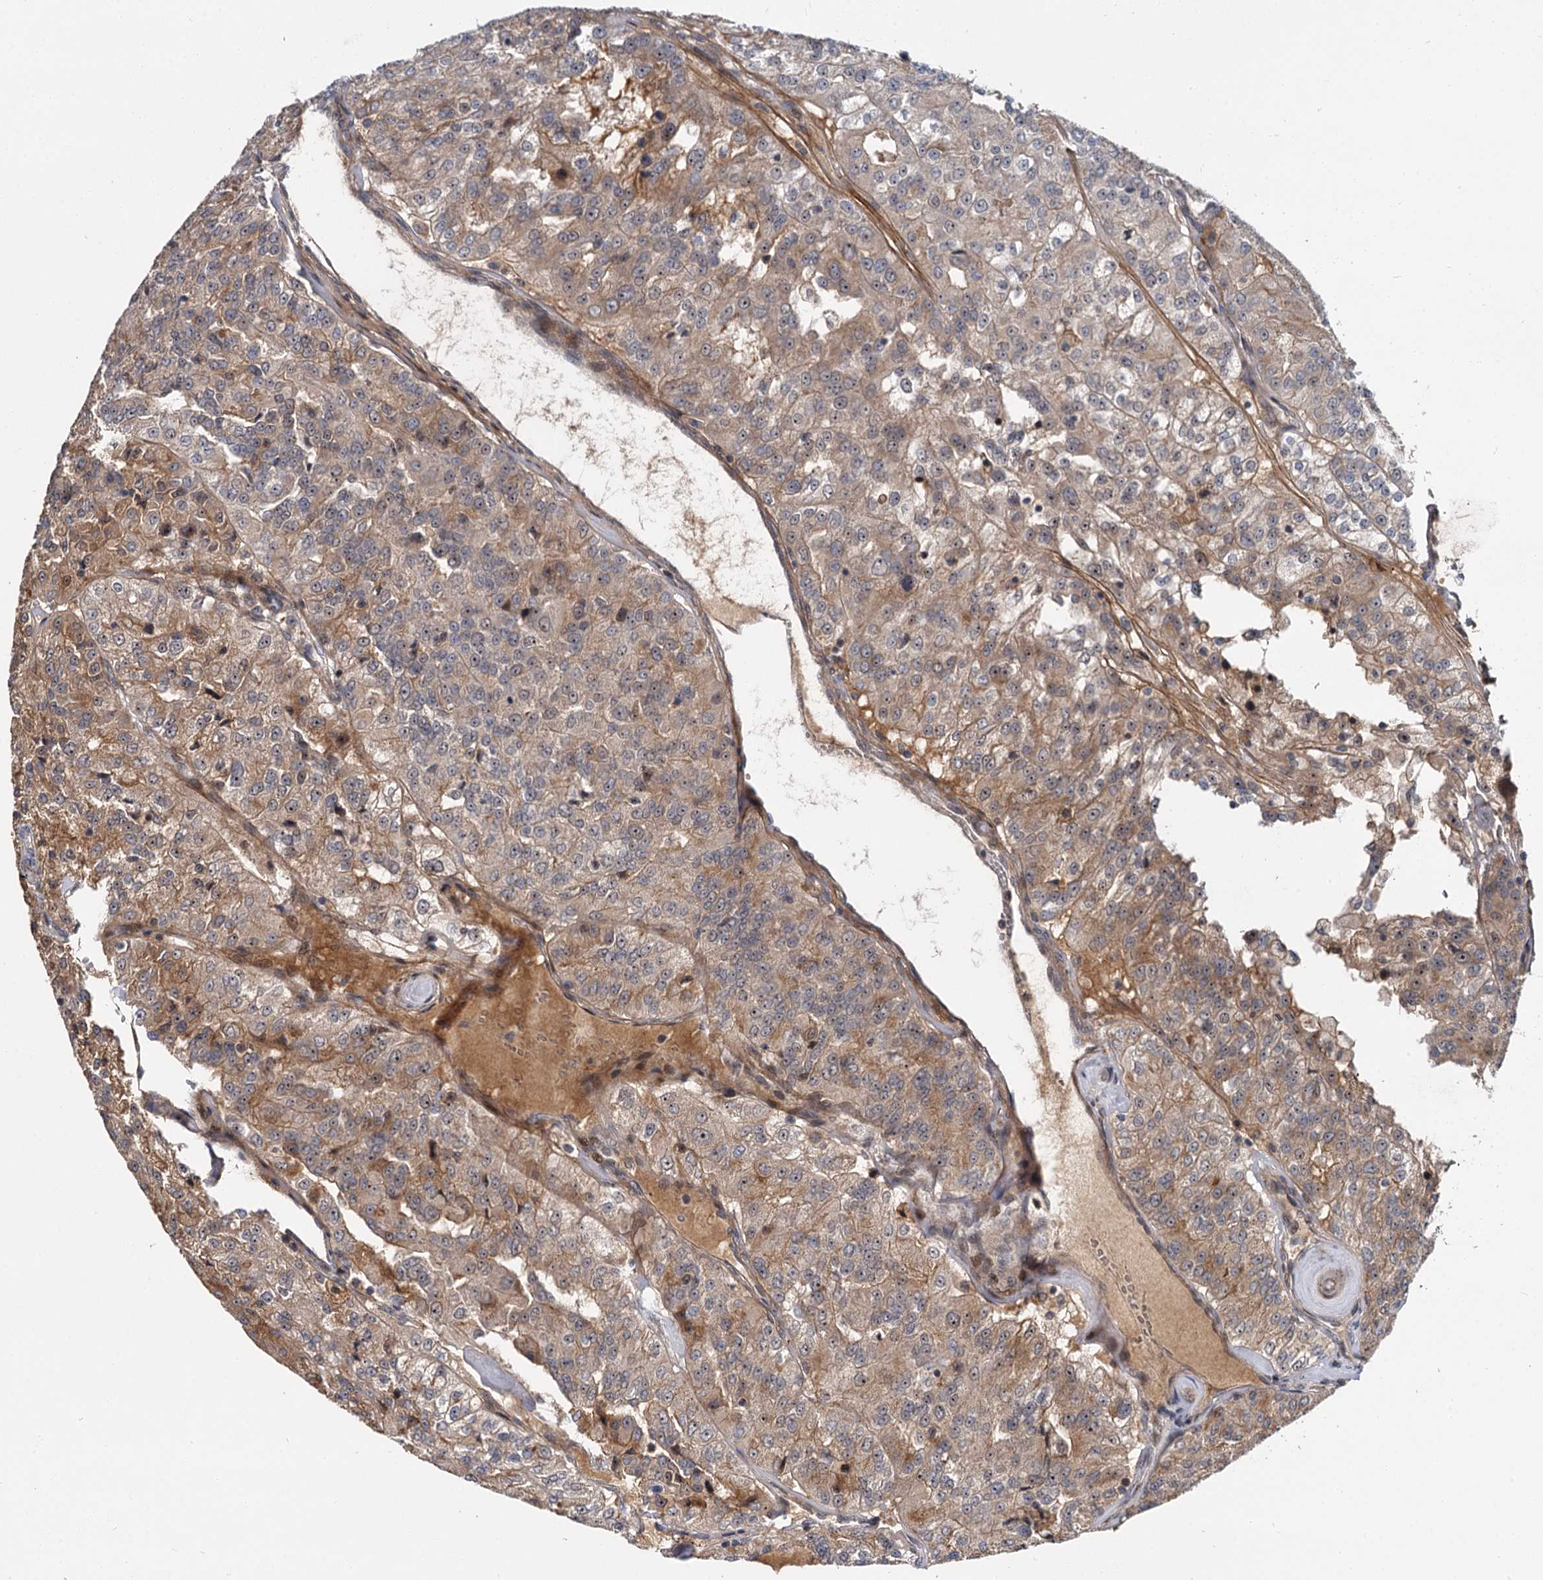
{"staining": {"intensity": "moderate", "quantity": ">75%", "location": "cytoplasmic/membranous"}, "tissue": "renal cancer", "cell_type": "Tumor cells", "image_type": "cancer", "snomed": [{"axis": "morphology", "description": "Adenocarcinoma, NOS"}, {"axis": "topography", "description": "Kidney"}], "caption": "Immunohistochemical staining of human renal cancer displays medium levels of moderate cytoplasmic/membranous positivity in approximately >75% of tumor cells.", "gene": "MBD6", "patient": {"sex": "female", "age": 63}}